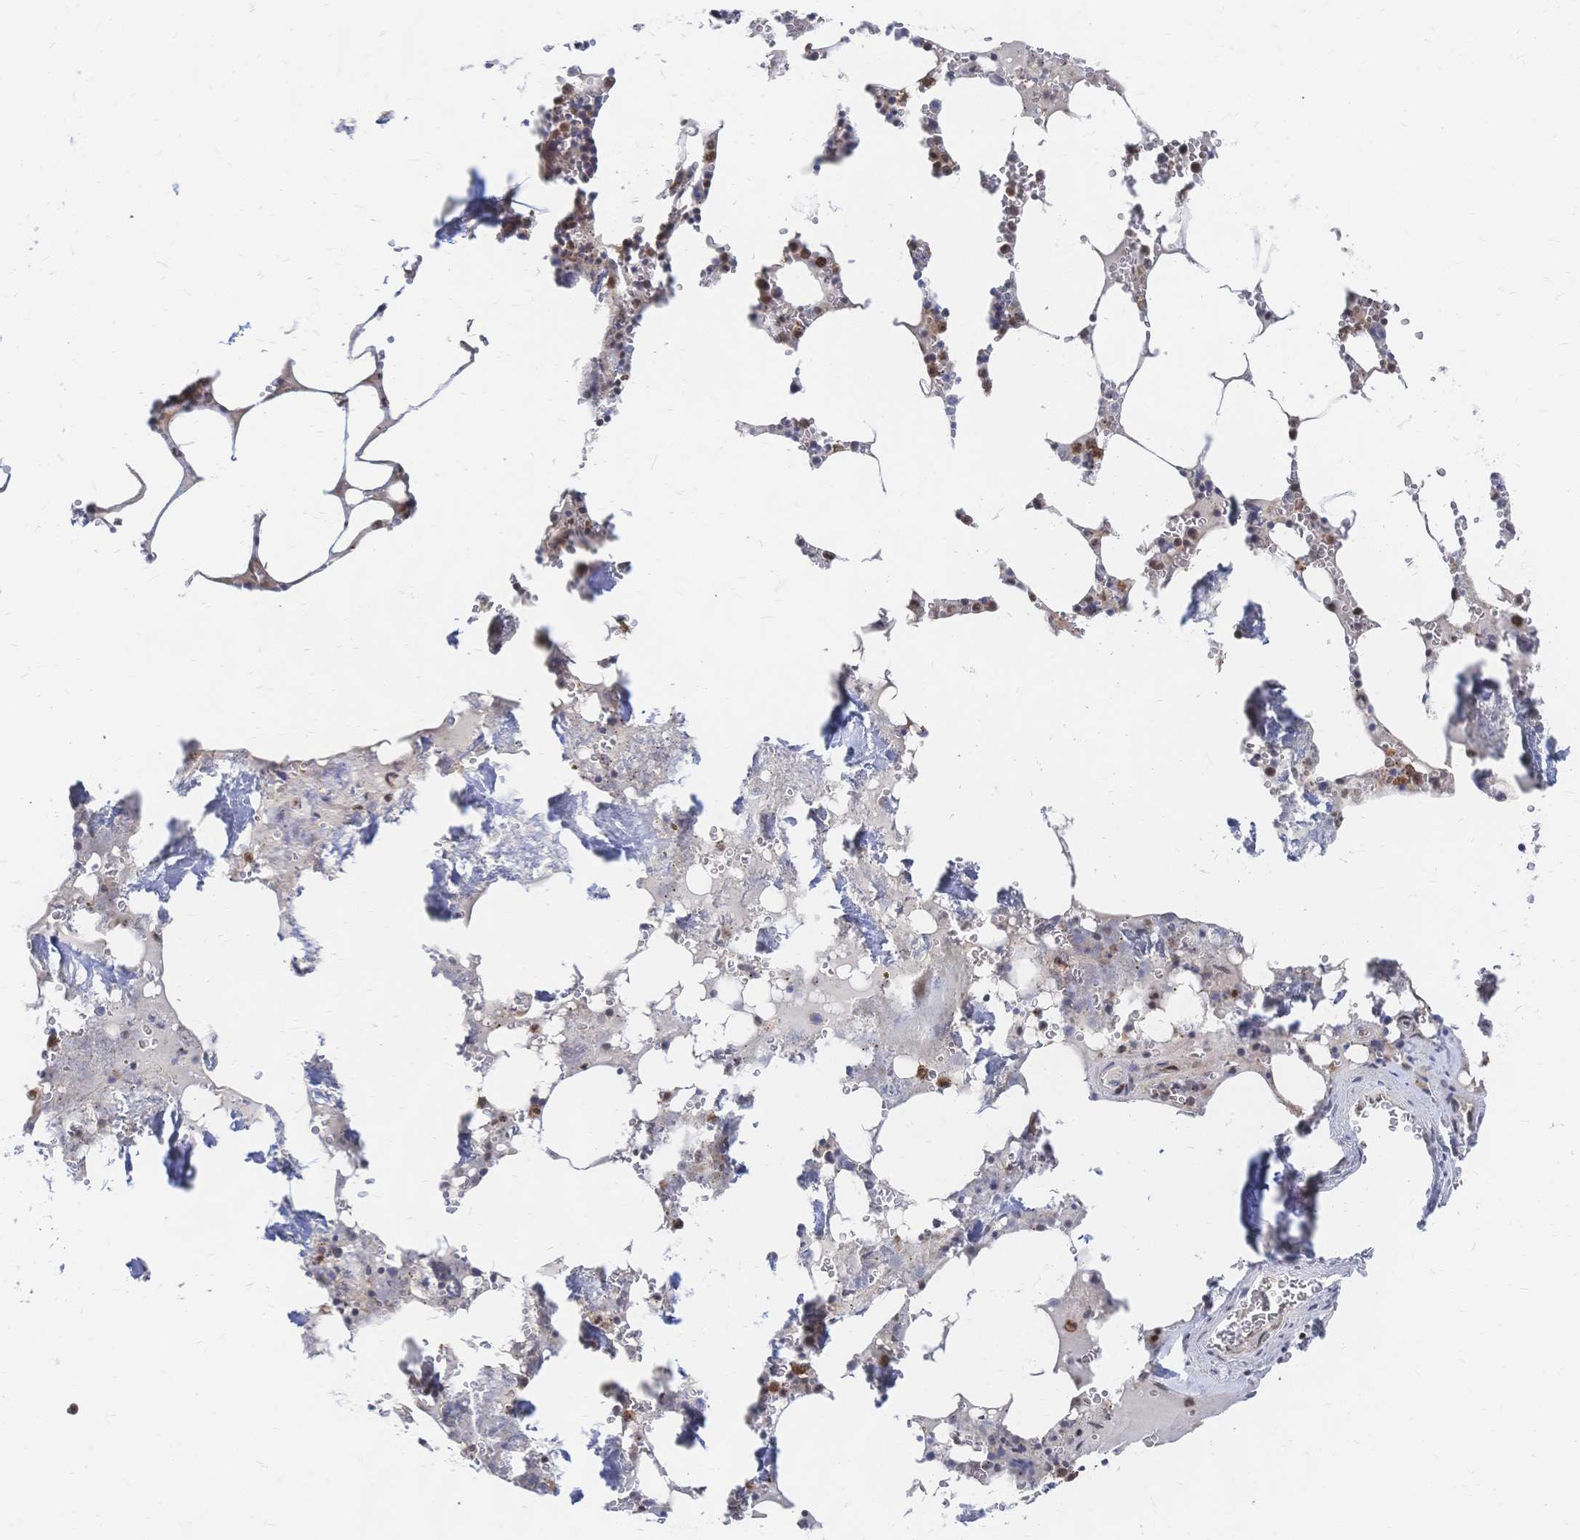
{"staining": {"intensity": "moderate", "quantity": "25%-75%", "location": "cytoplasmic/membranous,nuclear"}, "tissue": "bone marrow", "cell_type": "Hematopoietic cells", "image_type": "normal", "snomed": [{"axis": "morphology", "description": "Normal tissue, NOS"}, {"axis": "topography", "description": "Bone marrow"}], "caption": "This micrograph shows IHC staining of benign human bone marrow, with medium moderate cytoplasmic/membranous,nuclear staining in about 25%-75% of hematopoietic cells.", "gene": "NELFA", "patient": {"sex": "male", "age": 54}}